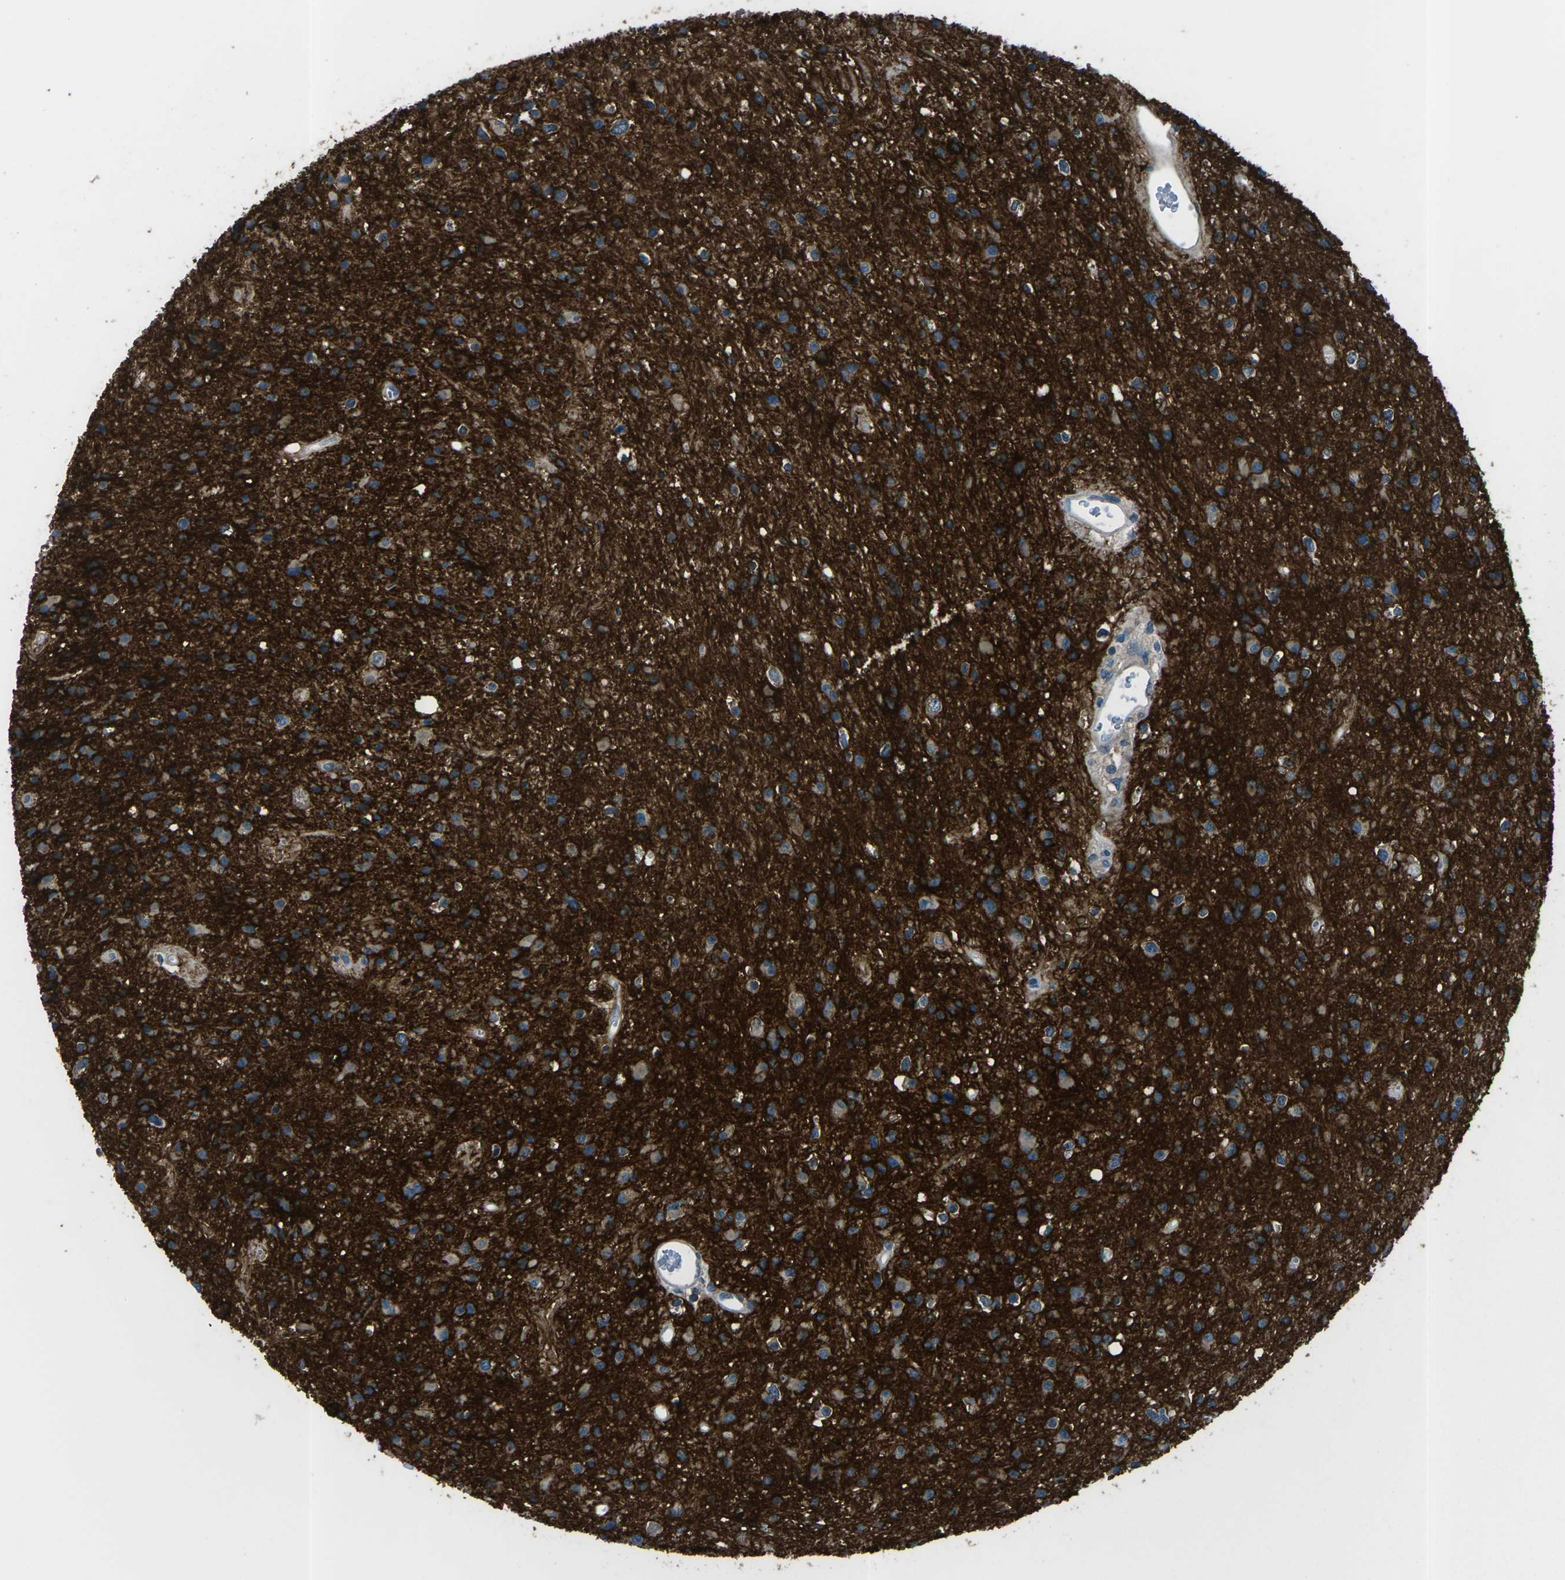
{"staining": {"intensity": "strong", "quantity": "<25%", "location": "cytoplasmic/membranous"}, "tissue": "glioma", "cell_type": "Tumor cells", "image_type": "cancer", "snomed": [{"axis": "morphology", "description": "Glioma, malignant, High grade"}, {"axis": "topography", "description": "Brain"}], "caption": "Immunohistochemistry (DAB (3,3'-diaminobenzidine)) staining of glioma shows strong cytoplasmic/membranous protein staining in approximately <25% of tumor cells.", "gene": "CMTM4", "patient": {"sex": "male", "age": 33}}